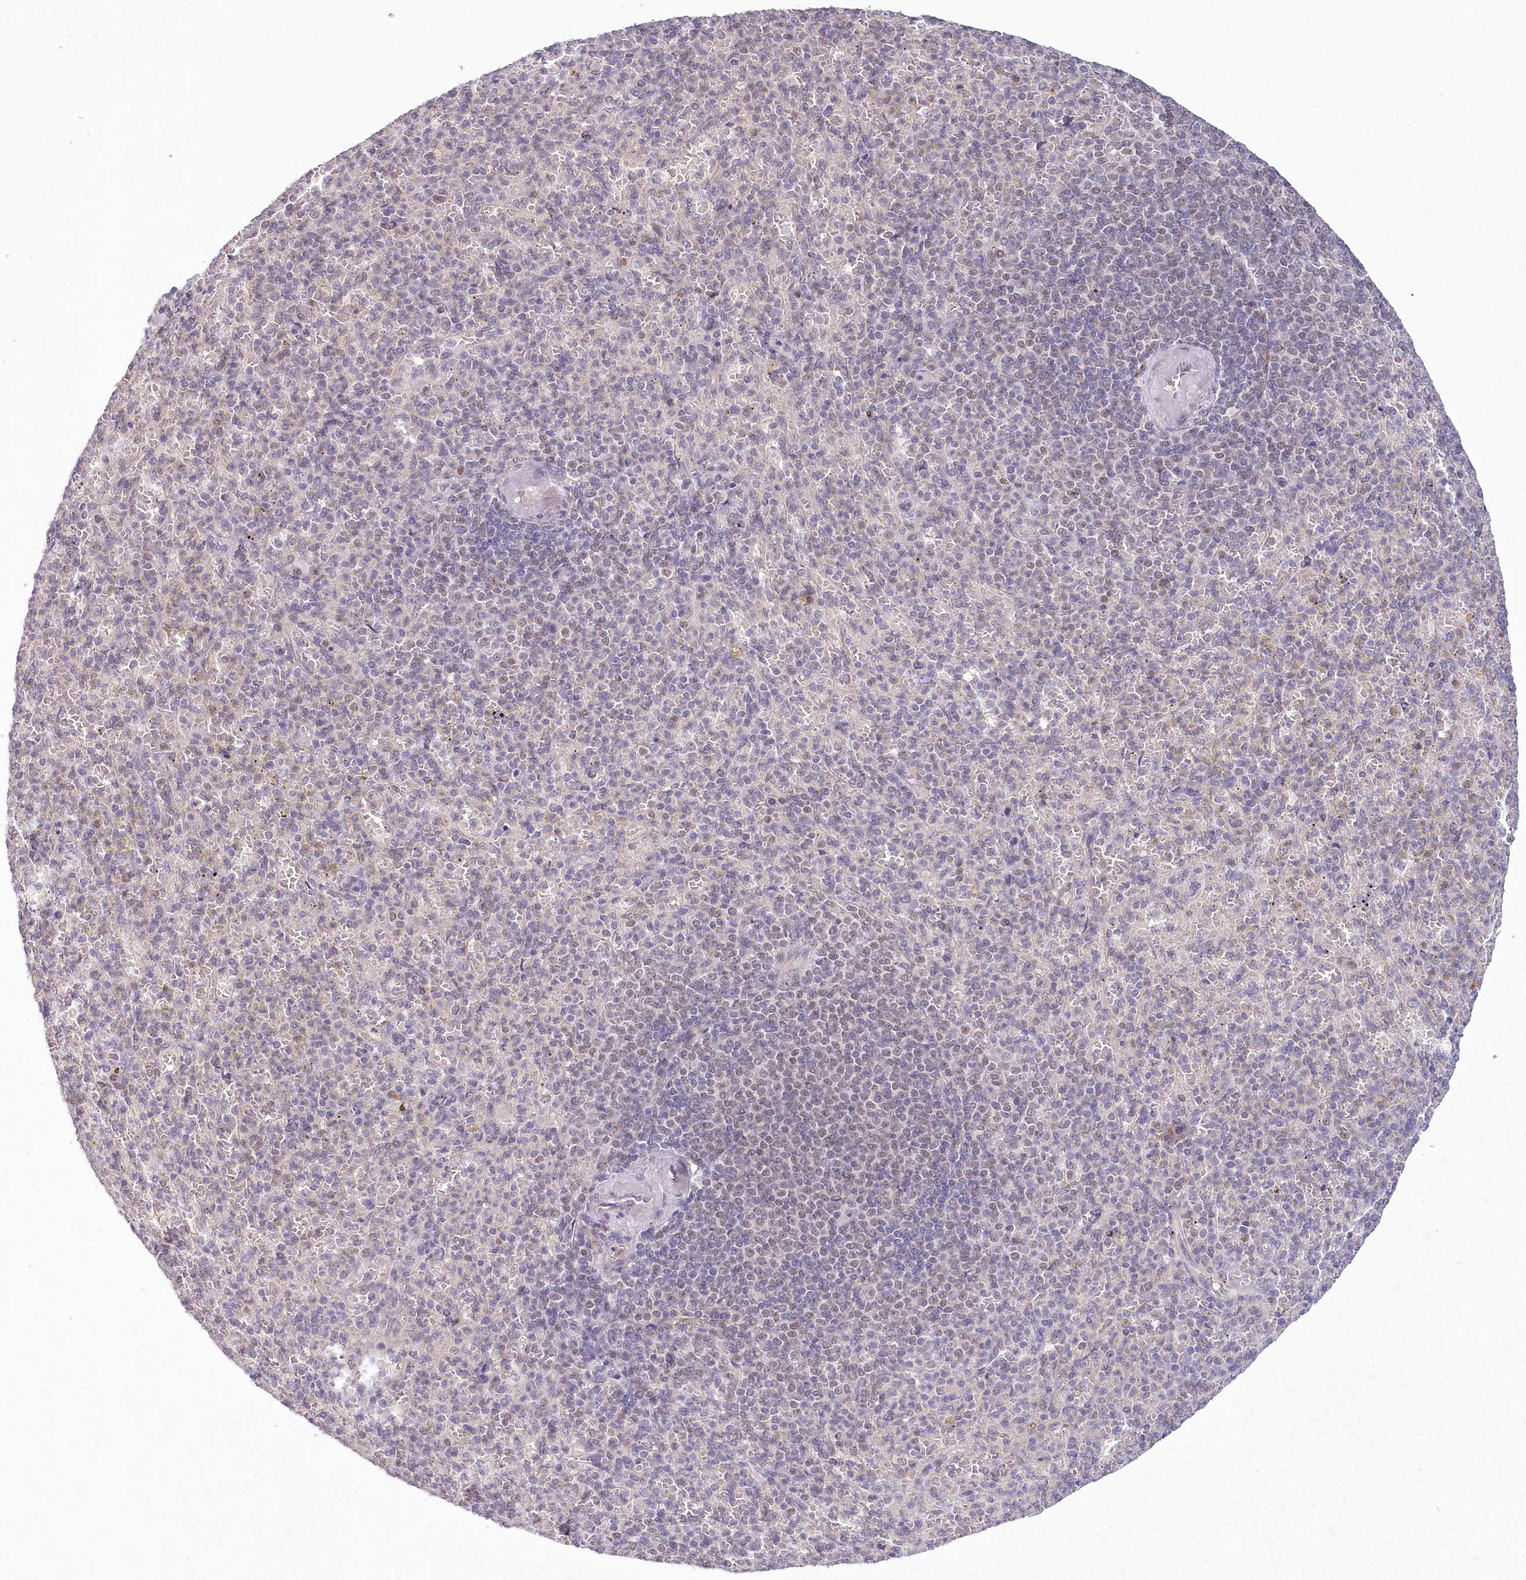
{"staining": {"intensity": "negative", "quantity": "none", "location": "none"}, "tissue": "spleen", "cell_type": "Cells in red pulp", "image_type": "normal", "snomed": [{"axis": "morphology", "description": "Normal tissue, NOS"}, {"axis": "topography", "description": "Spleen"}], "caption": "Cells in red pulp show no significant expression in unremarkable spleen. Brightfield microscopy of immunohistochemistry stained with DAB (brown) and hematoxylin (blue), captured at high magnification.", "gene": "AMTN", "patient": {"sex": "female", "age": 74}}